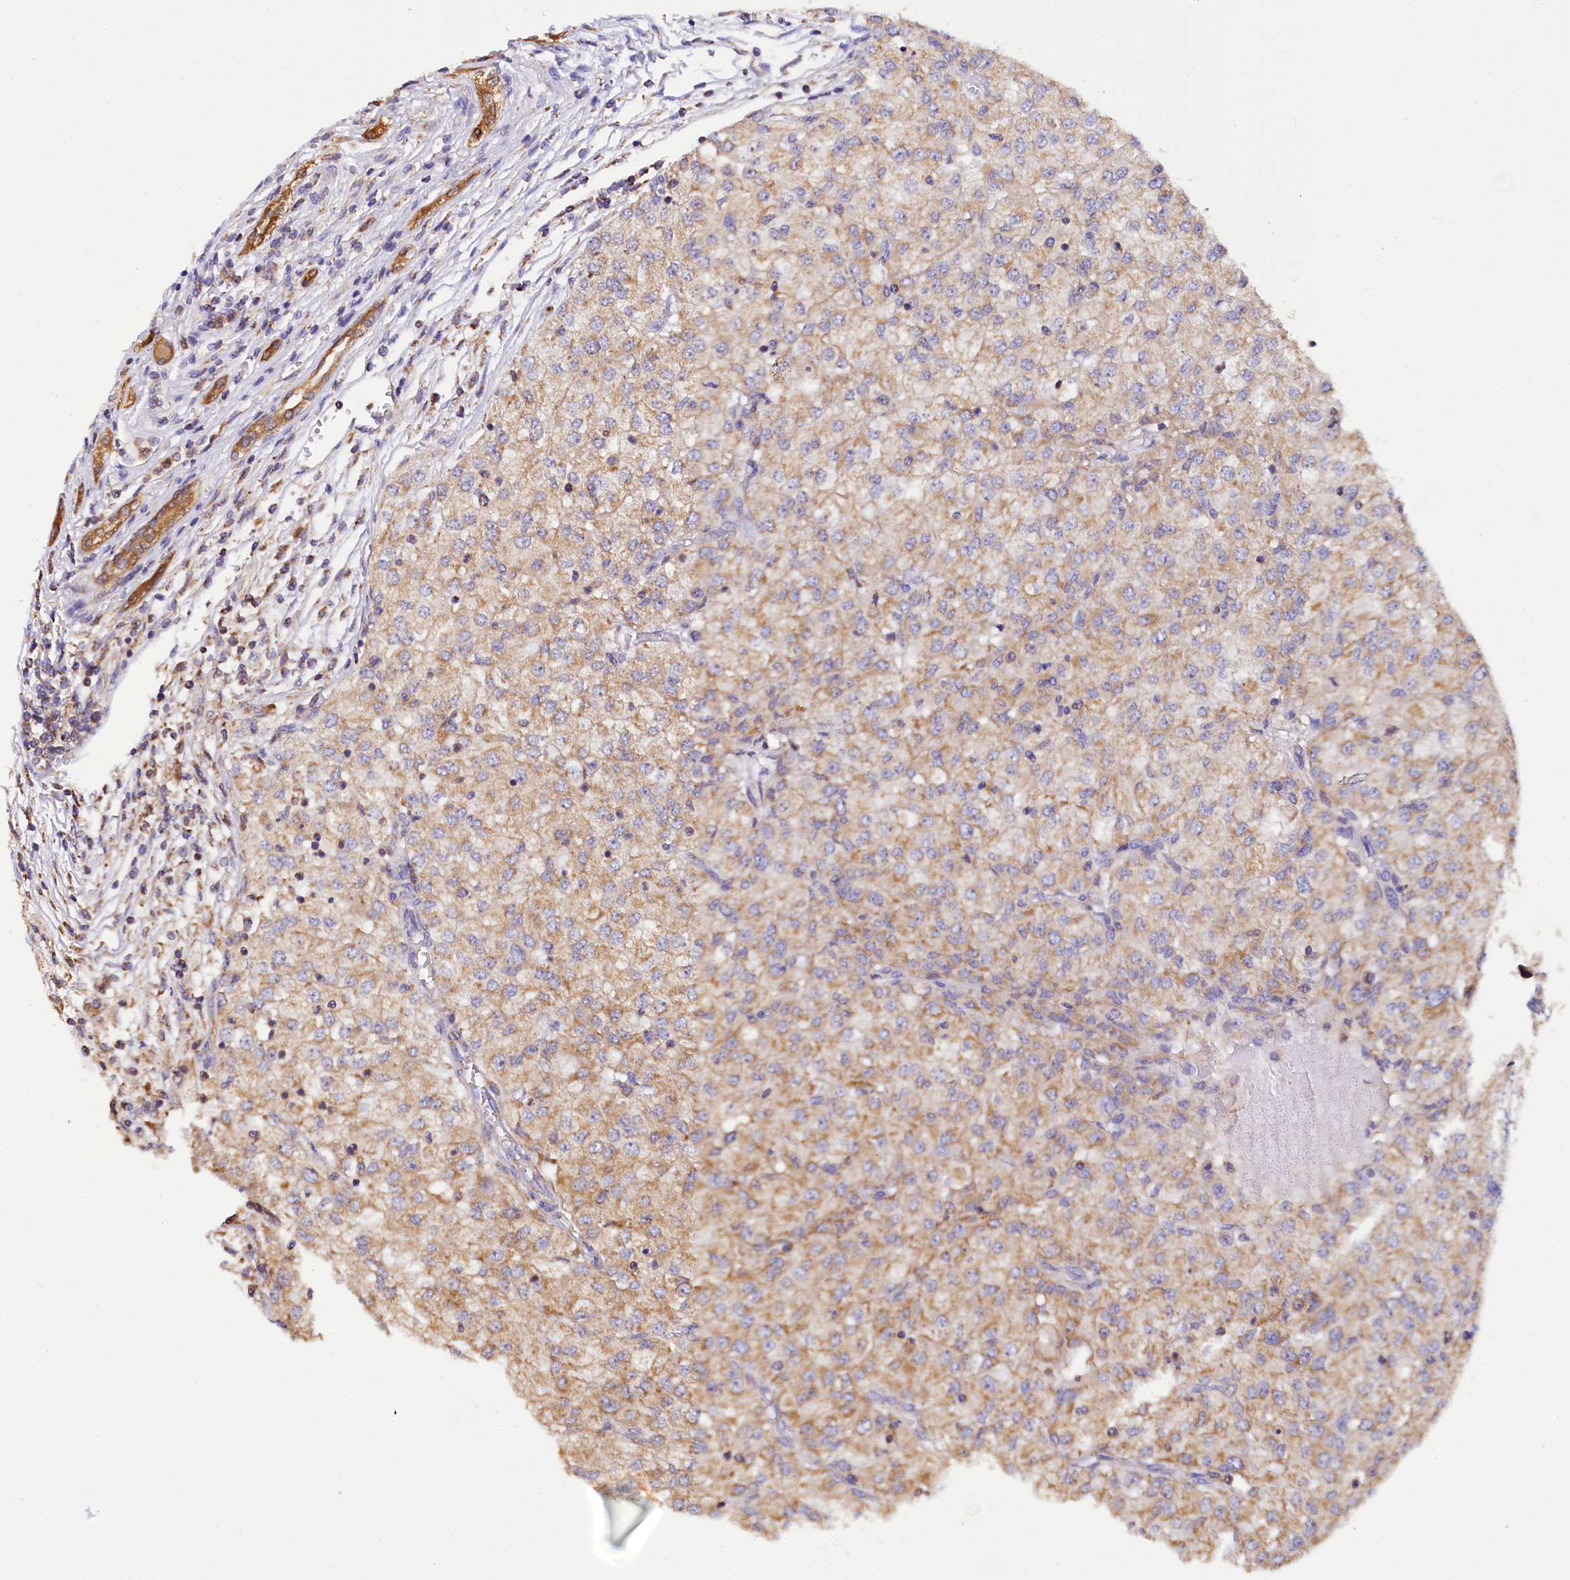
{"staining": {"intensity": "moderate", "quantity": ">75%", "location": "cytoplasmic/membranous"}, "tissue": "renal cancer", "cell_type": "Tumor cells", "image_type": "cancer", "snomed": [{"axis": "morphology", "description": "Adenocarcinoma, NOS"}, {"axis": "topography", "description": "Kidney"}], "caption": "Renal adenocarcinoma was stained to show a protein in brown. There is medium levels of moderate cytoplasmic/membranous positivity in approximately >75% of tumor cells.", "gene": "TASOR2", "patient": {"sex": "female", "age": 54}}